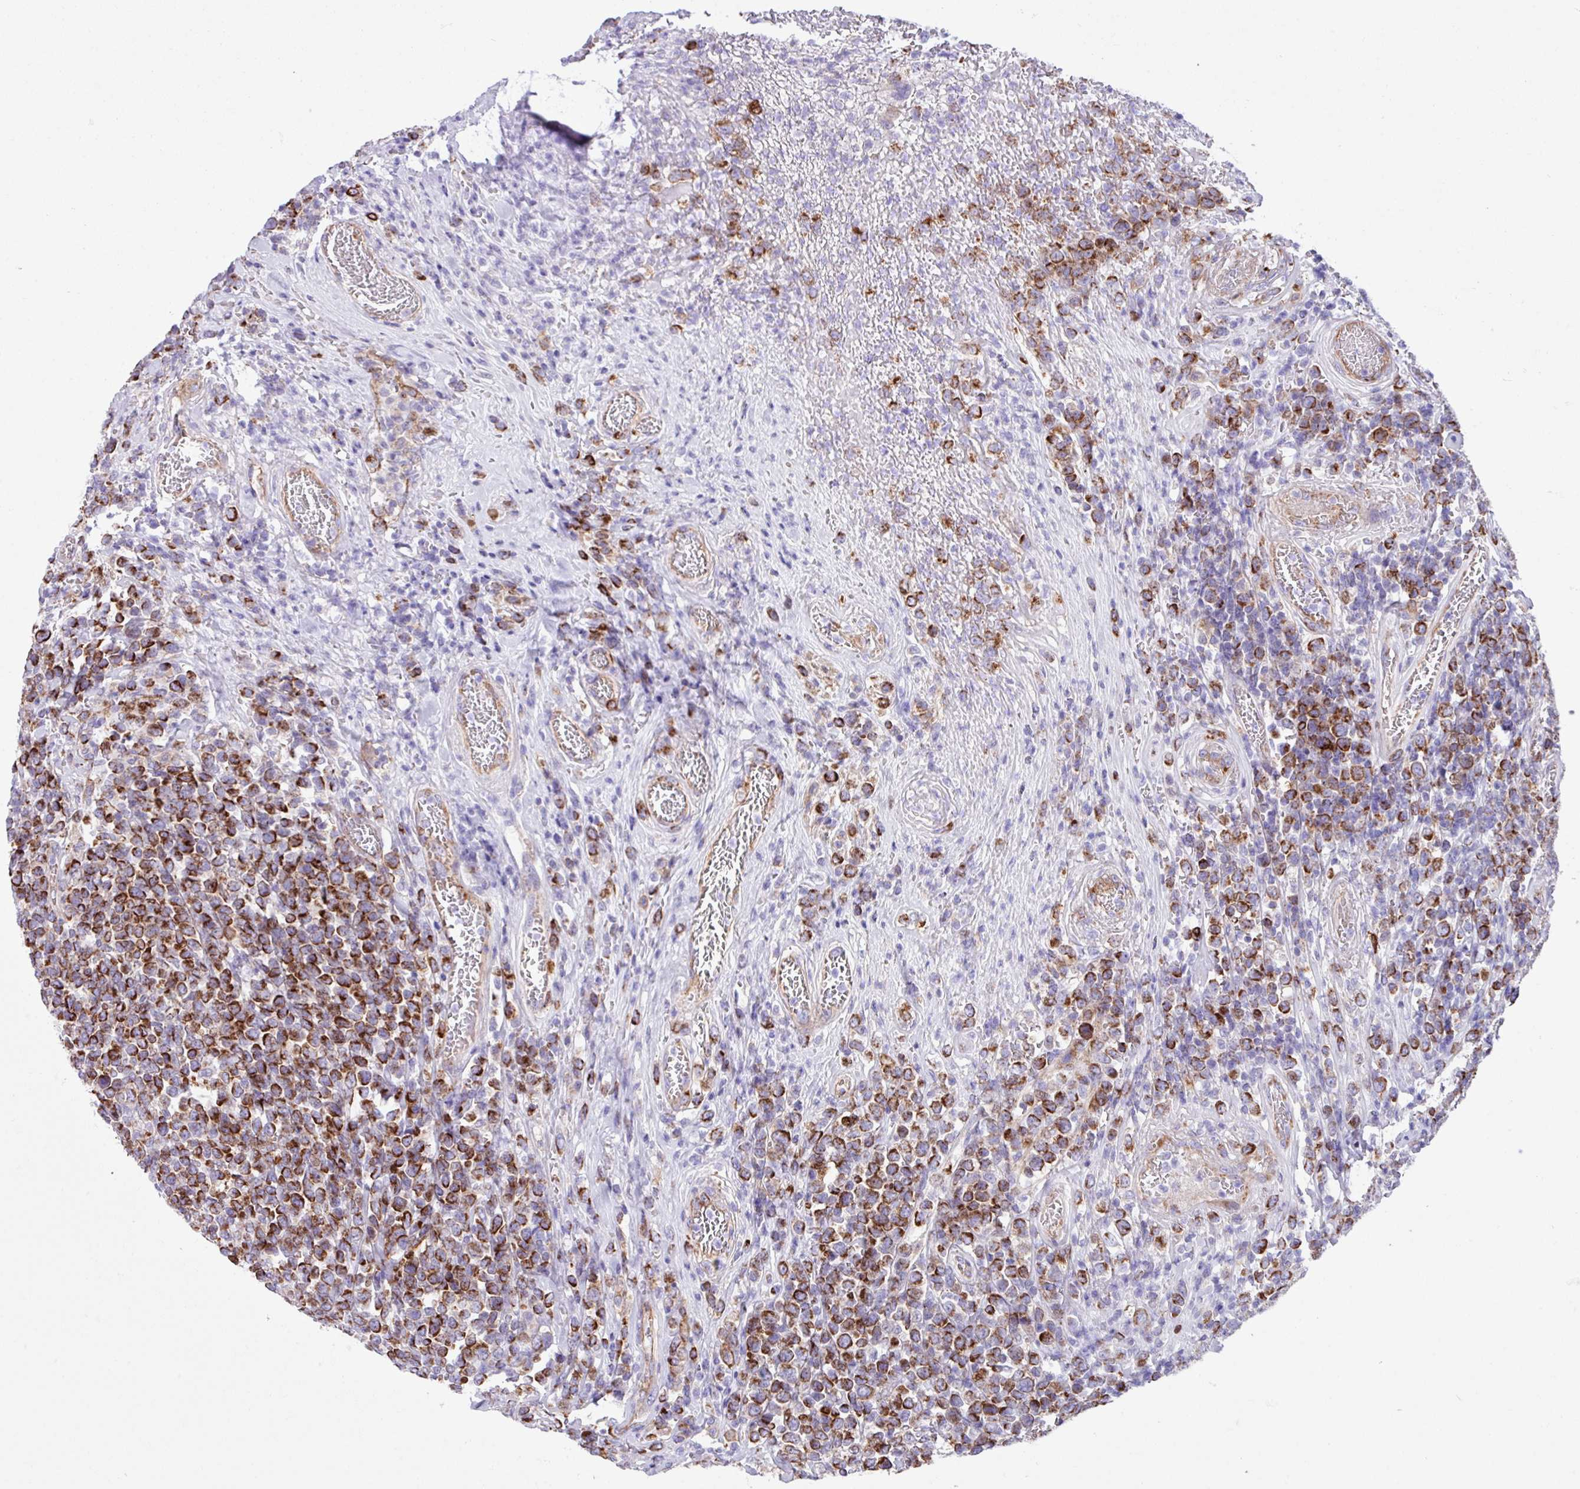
{"staining": {"intensity": "strong", "quantity": ">75%", "location": "cytoplasmic/membranous"}, "tissue": "lymphoma", "cell_type": "Tumor cells", "image_type": "cancer", "snomed": [{"axis": "morphology", "description": "Malignant lymphoma, non-Hodgkin's type, High grade"}, {"axis": "topography", "description": "Soft tissue"}], "caption": "This photomicrograph shows IHC staining of lymphoma, with high strong cytoplasmic/membranous expression in about >75% of tumor cells.", "gene": "OTULIN", "patient": {"sex": "female", "age": 56}}